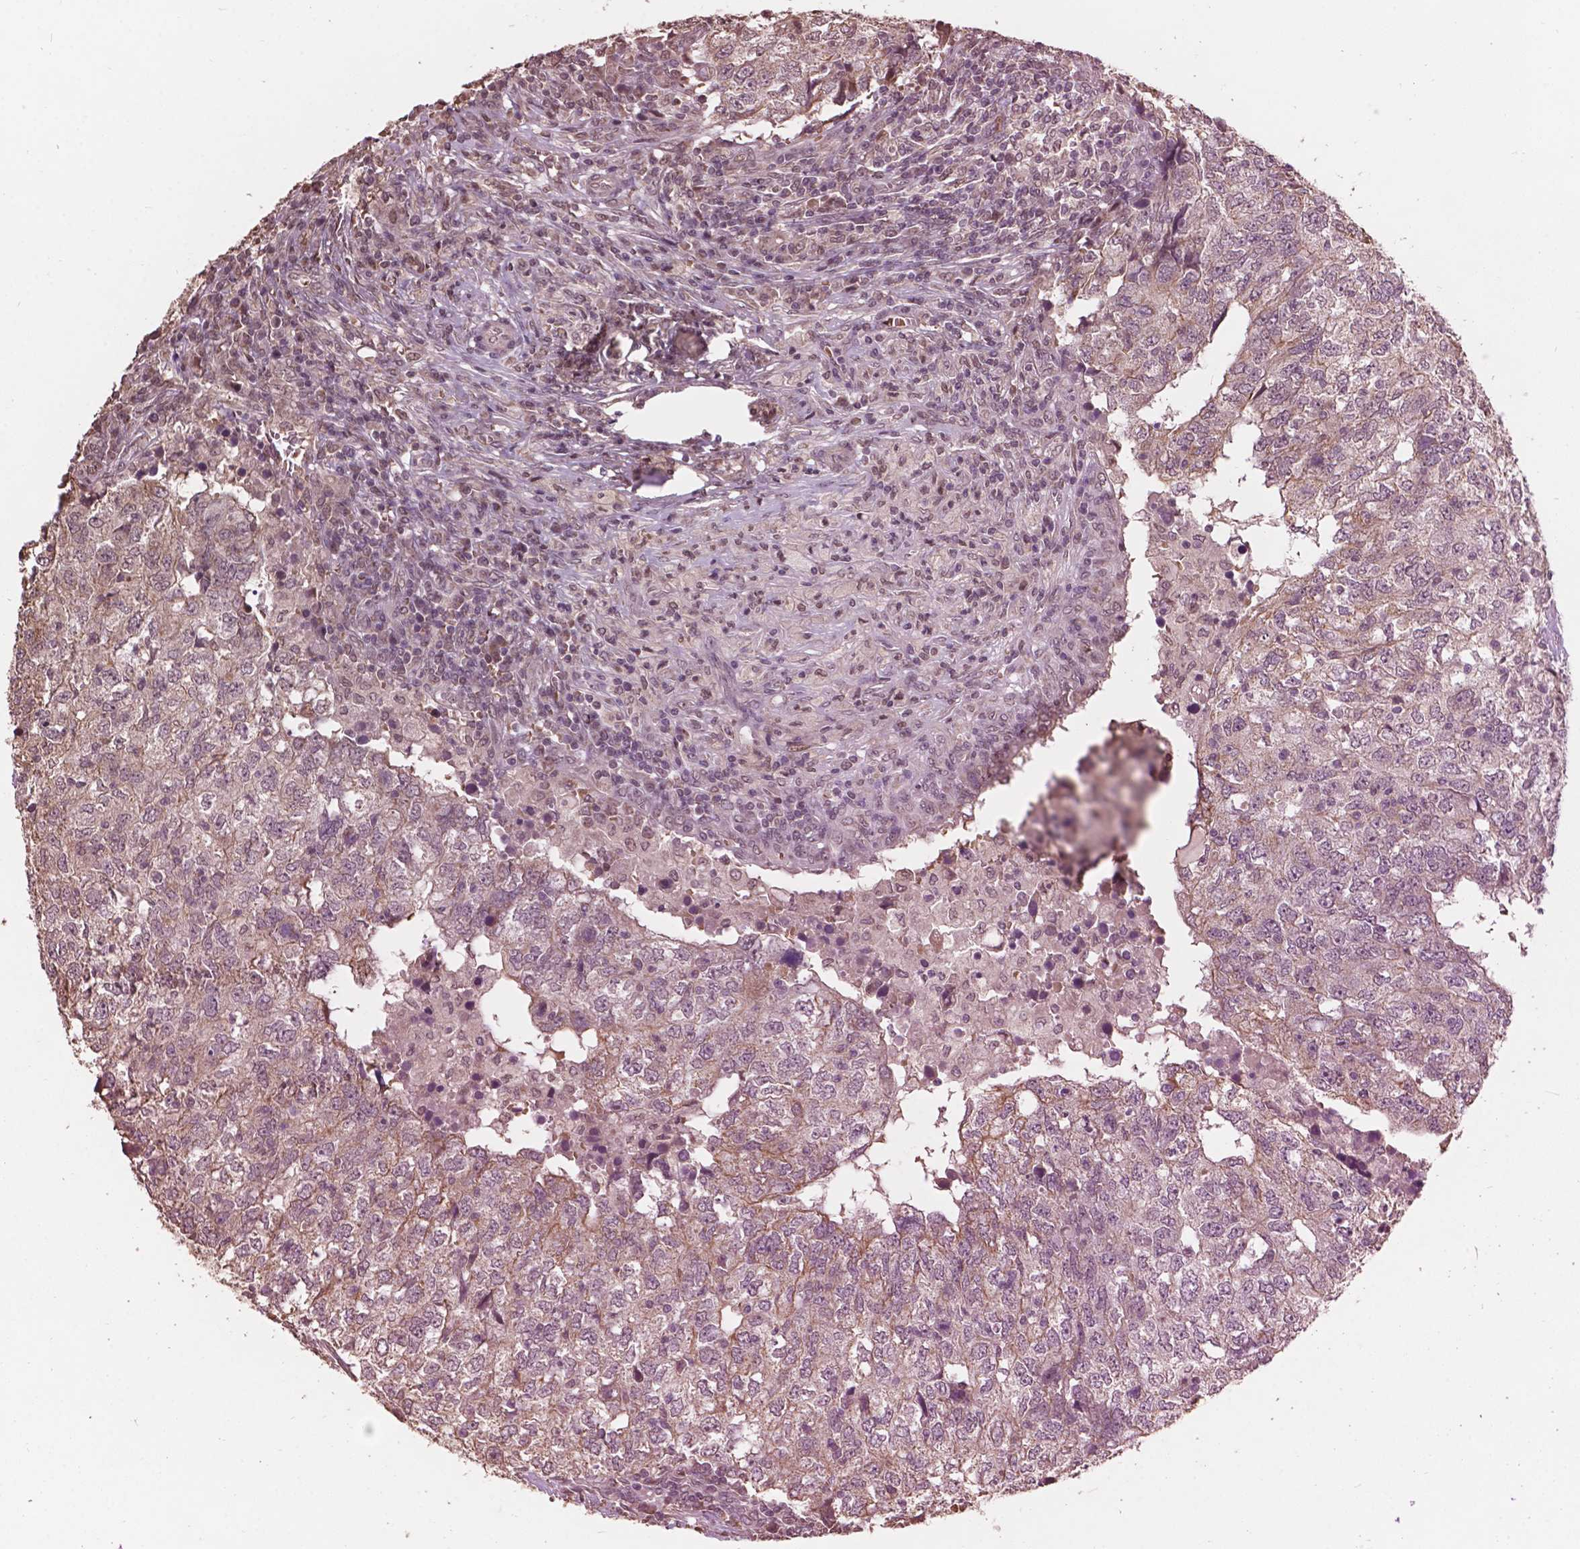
{"staining": {"intensity": "weak", "quantity": ">75%", "location": "cytoplasmic/membranous"}, "tissue": "breast cancer", "cell_type": "Tumor cells", "image_type": "cancer", "snomed": [{"axis": "morphology", "description": "Duct carcinoma"}, {"axis": "topography", "description": "Breast"}], "caption": "Protein staining of breast cancer tissue displays weak cytoplasmic/membranous staining in about >75% of tumor cells. The staining was performed using DAB, with brown indicating positive protein expression. Nuclei are stained blue with hematoxylin.", "gene": "GLRA2", "patient": {"sex": "female", "age": 30}}